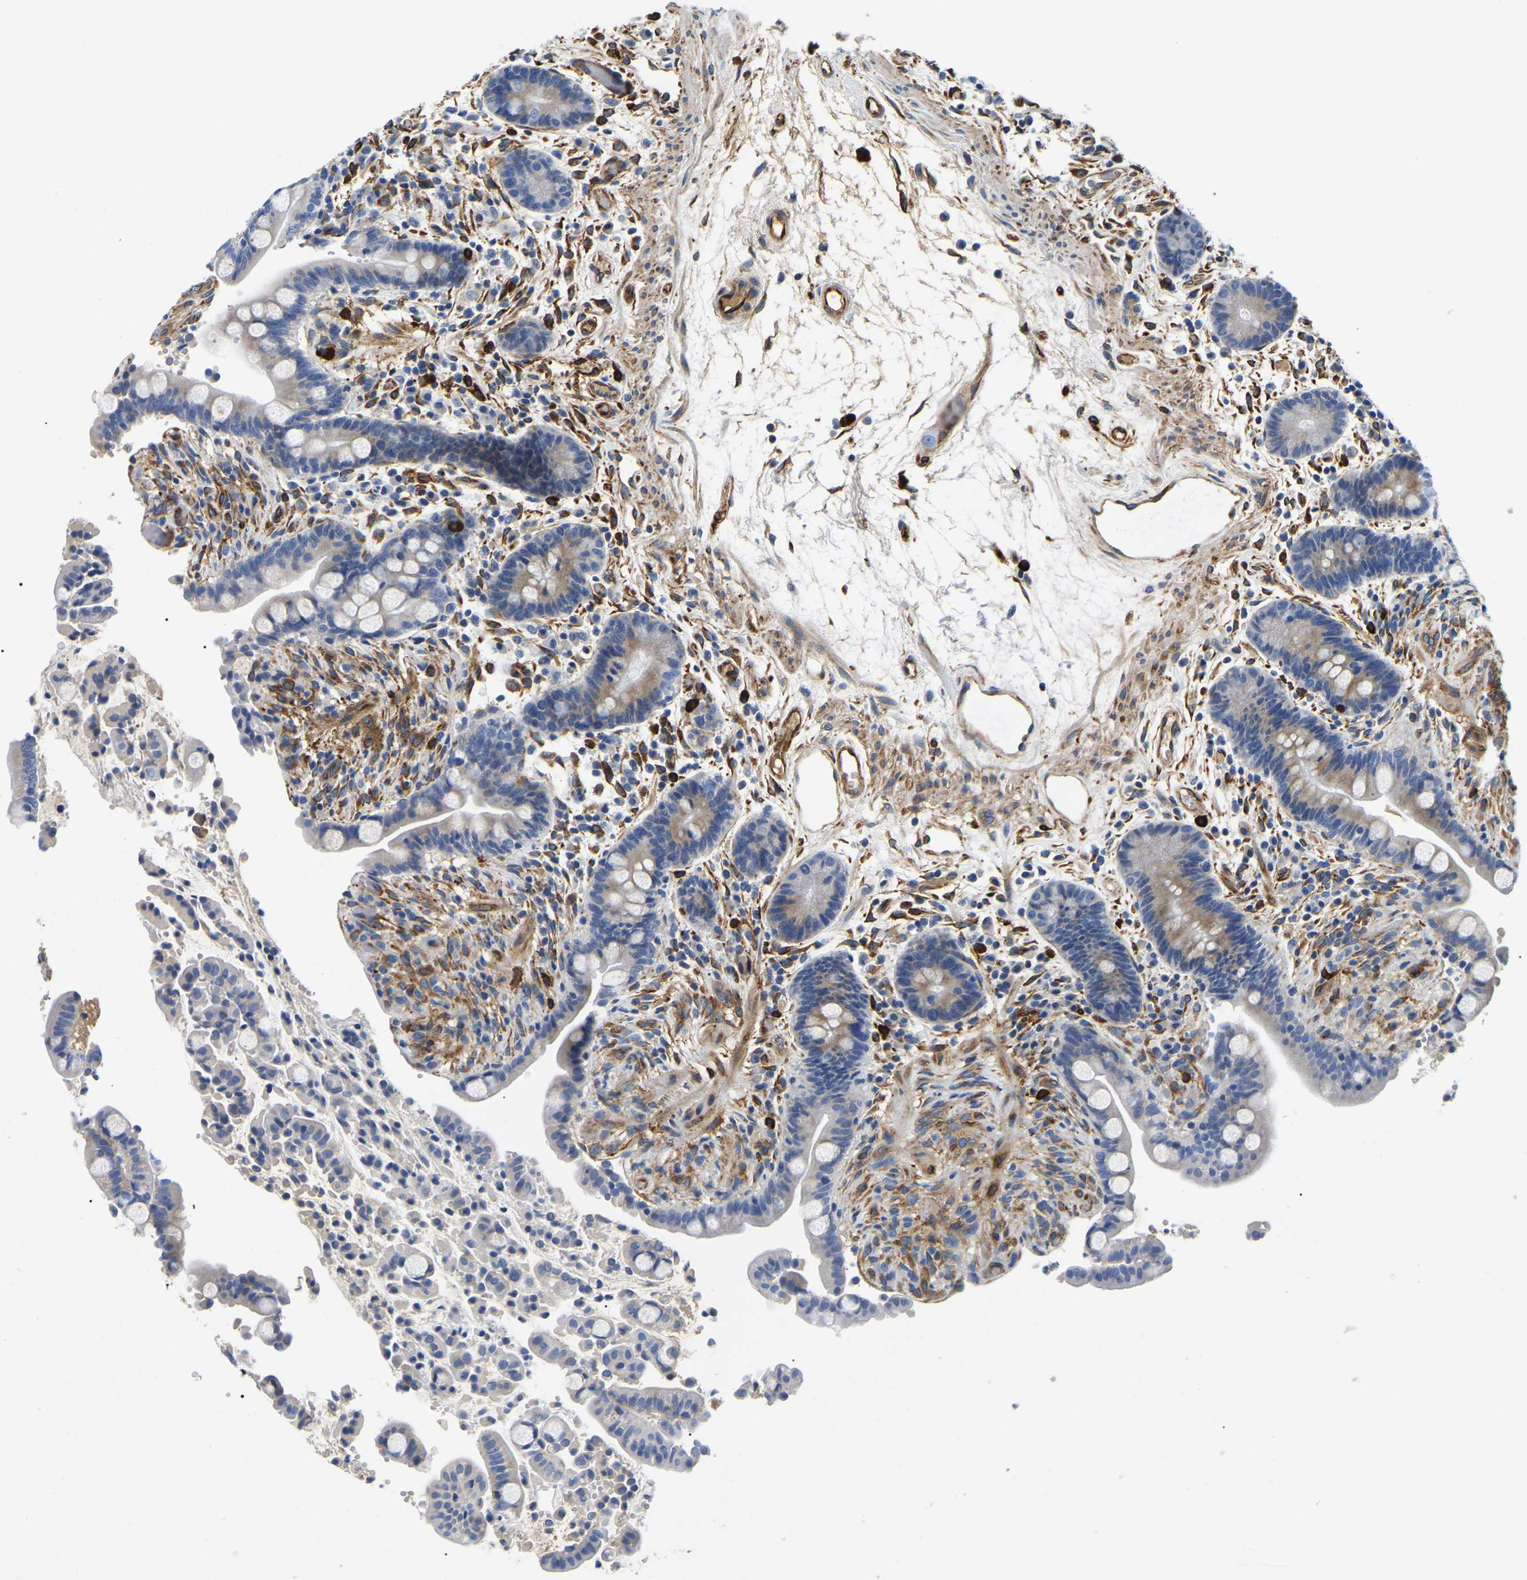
{"staining": {"intensity": "strong", "quantity": ">75%", "location": "cytoplasmic/membranous"}, "tissue": "colon", "cell_type": "Endothelial cells", "image_type": "normal", "snomed": [{"axis": "morphology", "description": "Normal tissue, NOS"}, {"axis": "topography", "description": "Colon"}], "caption": "Protein expression analysis of unremarkable colon displays strong cytoplasmic/membranous positivity in approximately >75% of endothelial cells. The protein of interest is stained brown, and the nuclei are stained in blue (DAB (3,3'-diaminobenzidine) IHC with brightfield microscopy, high magnification).", "gene": "DUSP8", "patient": {"sex": "male", "age": 73}}